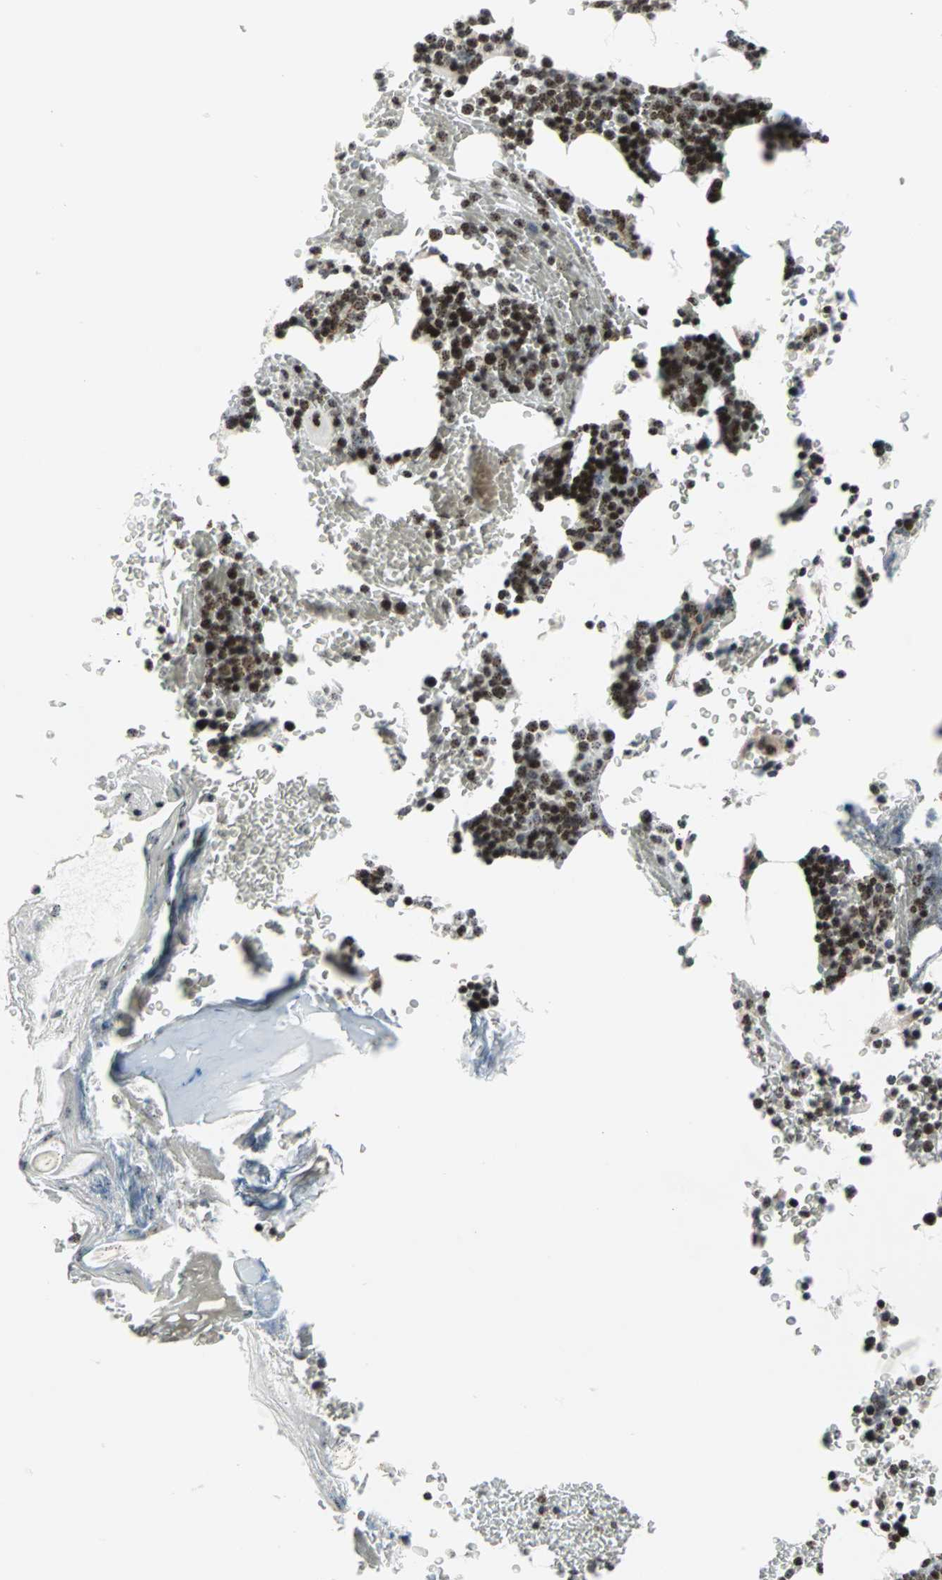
{"staining": {"intensity": "moderate", "quantity": "25%-75%", "location": "nuclear"}, "tissue": "bone marrow", "cell_type": "Hematopoietic cells", "image_type": "normal", "snomed": [{"axis": "morphology", "description": "Normal tissue, NOS"}, {"axis": "topography", "description": "Bone marrow"}], "caption": "High-power microscopy captured an IHC histopathology image of benign bone marrow, revealing moderate nuclear staining in approximately 25%-75% of hematopoietic cells. (Brightfield microscopy of DAB IHC at high magnification).", "gene": "CENPA", "patient": {"sex": "female", "age": 73}}